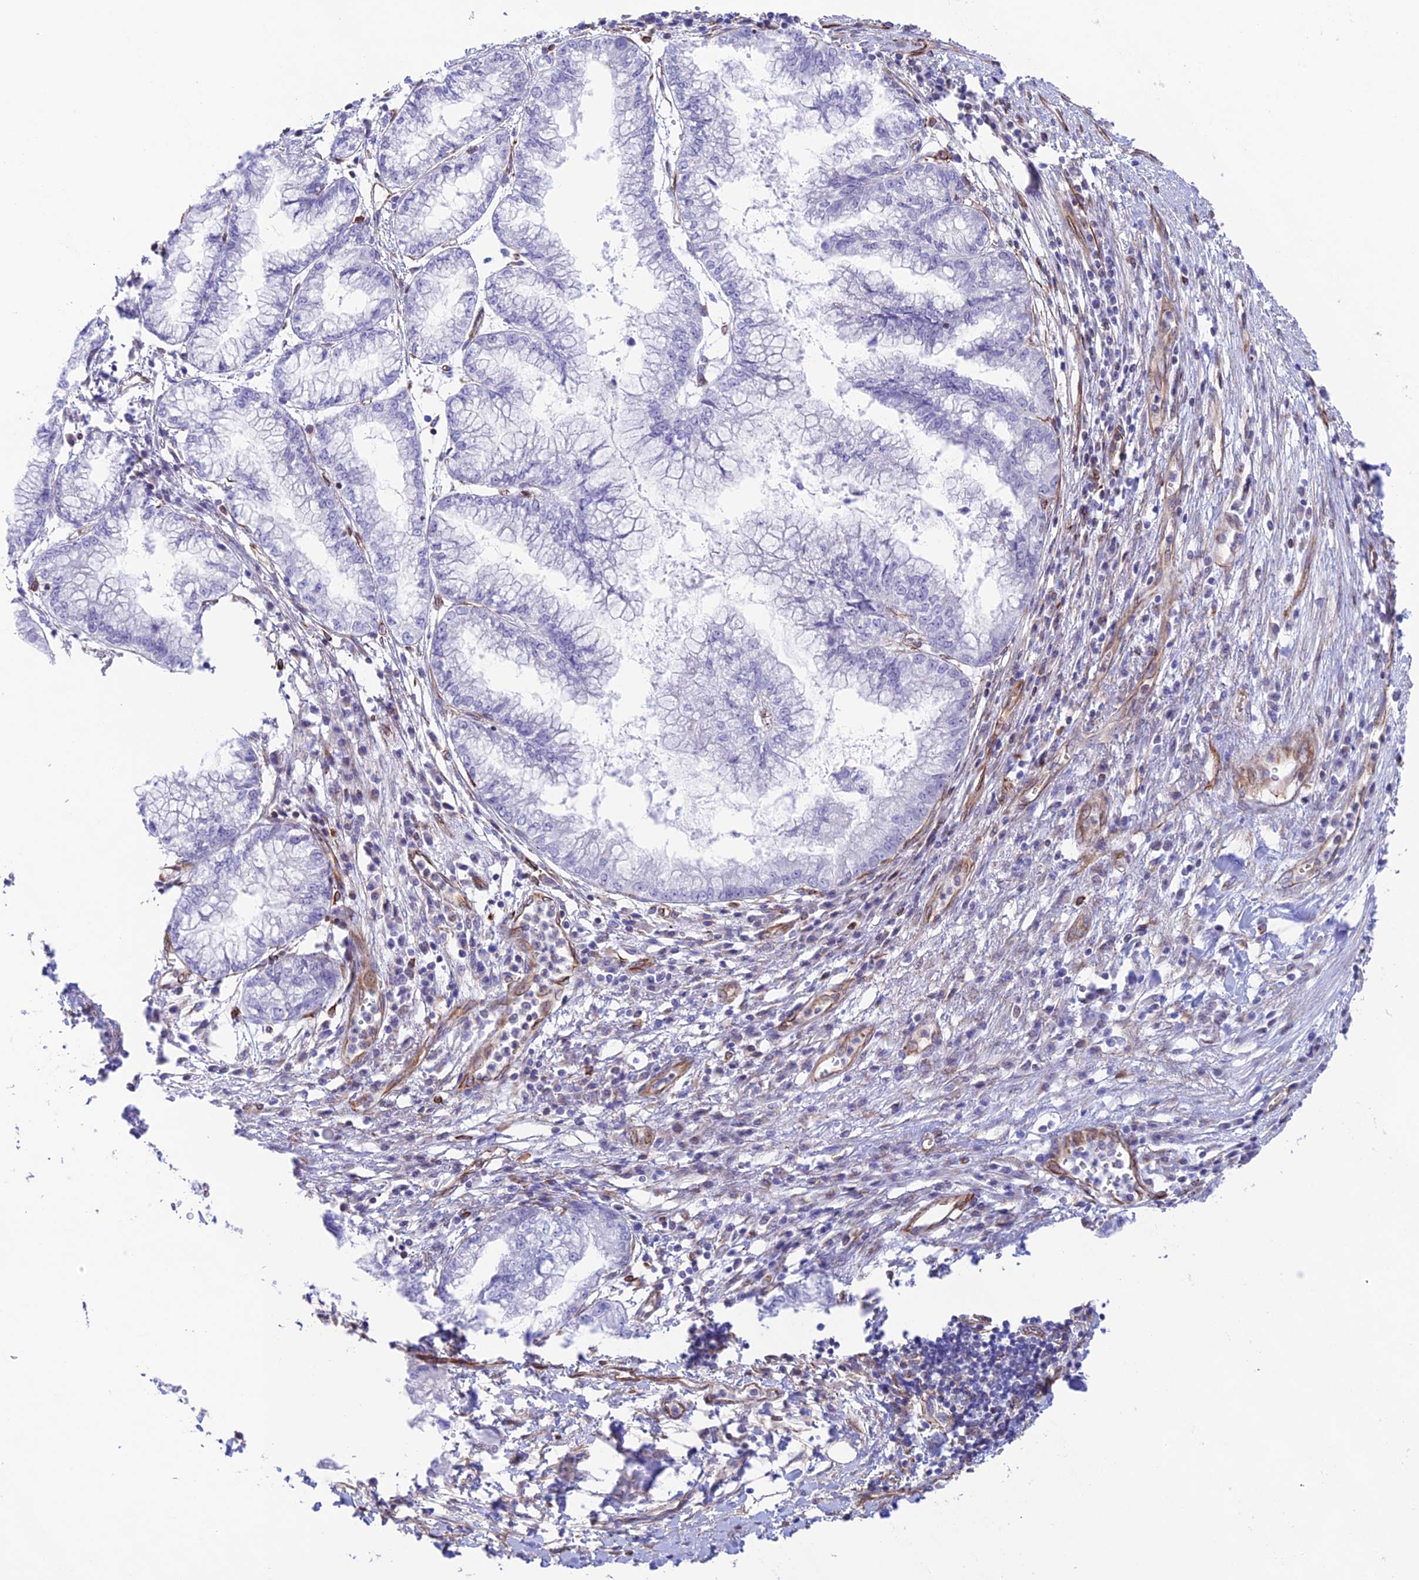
{"staining": {"intensity": "negative", "quantity": "none", "location": "none"}, "tissue": "pancreatic cancer", "cell_type": "Tumor cells", "image_type": "cancer", "snomed": [{"axis": "morphology", "description": "Adenocarcinoma, NOS"}, {"axis": "topography", "description": "Pancreas"}], "caption": "Micrograph shows no significant protein staining in tumor cells of pancreatic cancer. (IHC, brightfield microscopy, high magnification).", "gene": "ZNF652", "patient": {"sex": "male", "age": 73}}